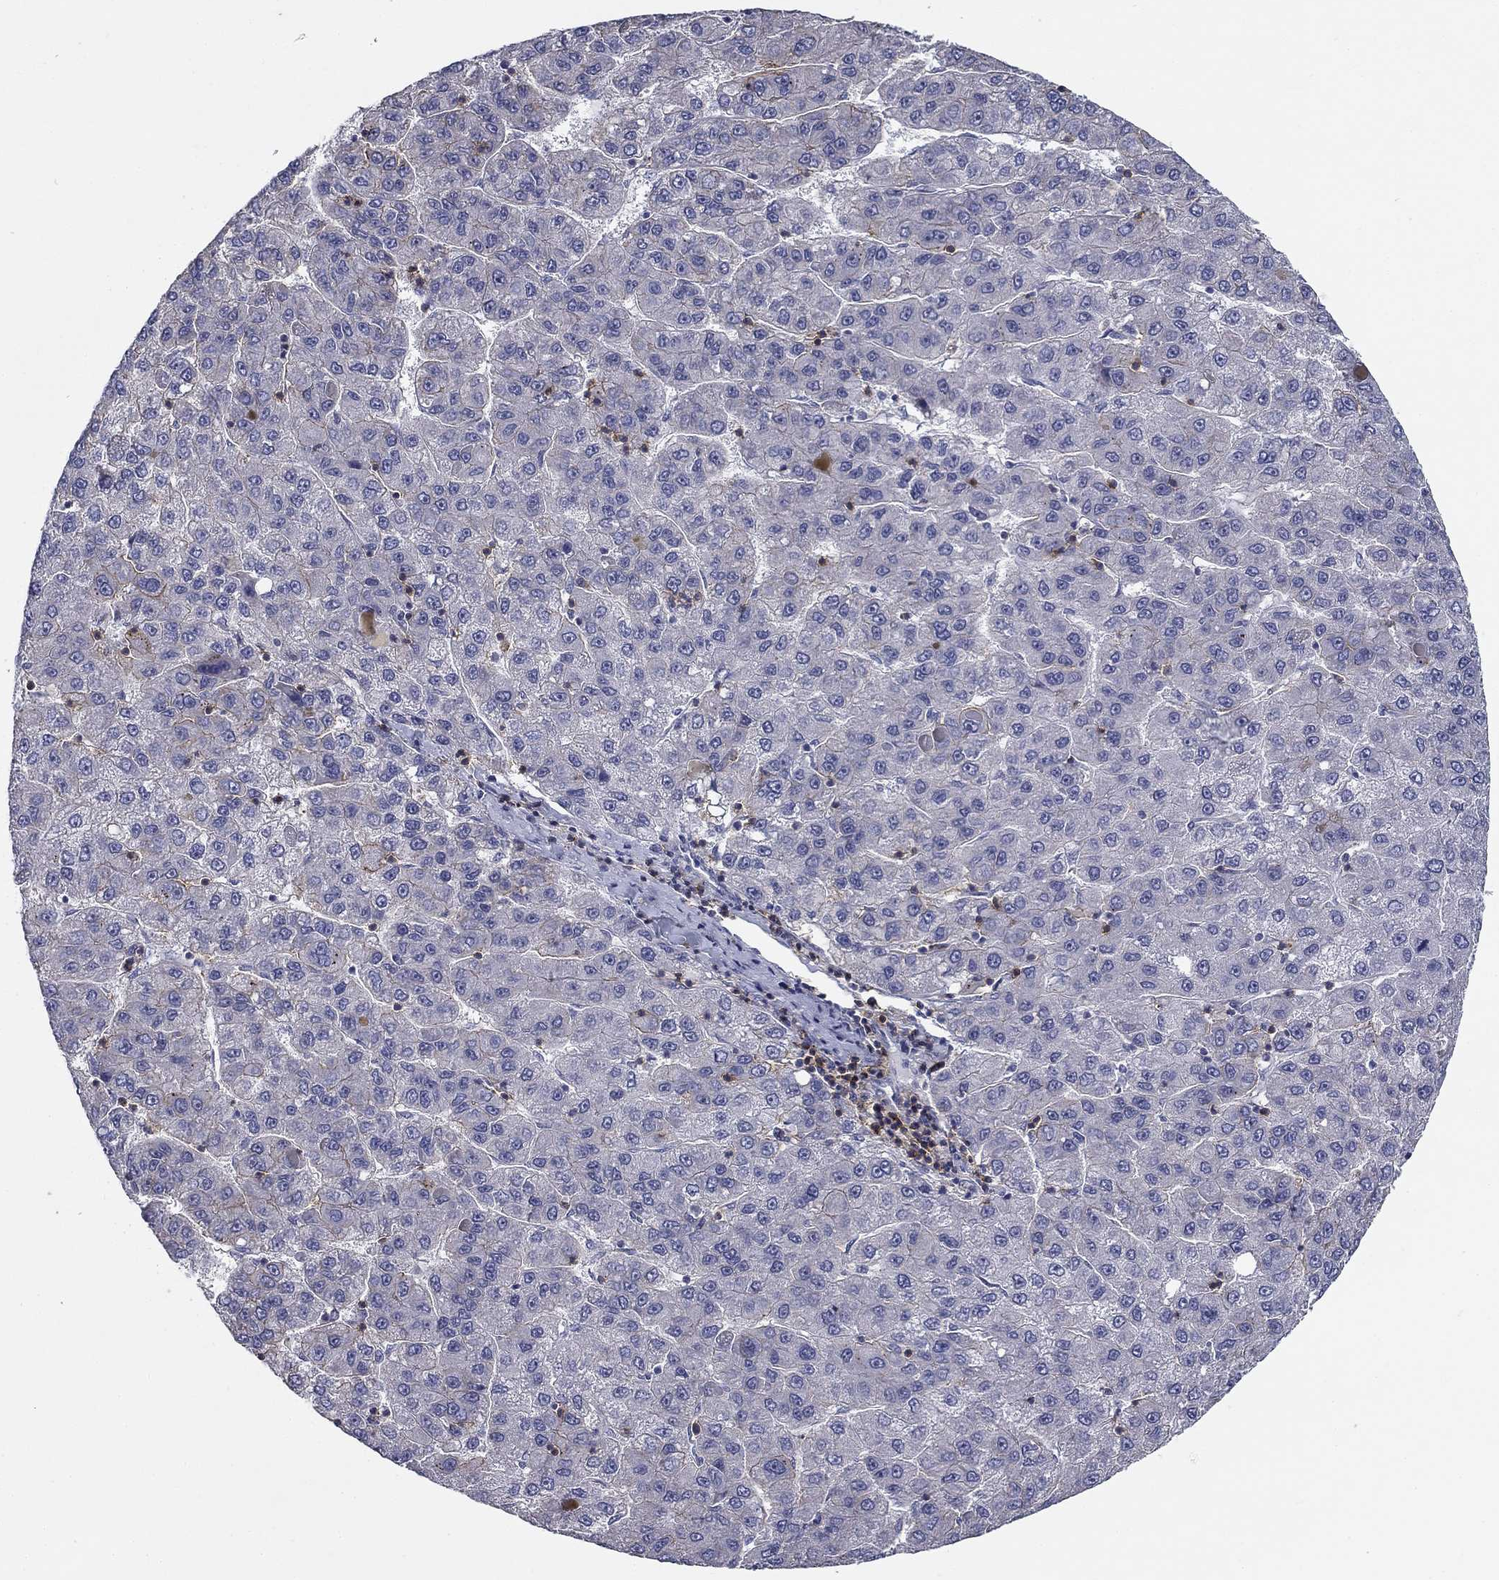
{"staining": {"intensity": "negative", "quantity": "none", "location": "none"}, "tissue": "liver cancer", "cell_type": "Tumor cells", "image_type": "cancer", "snomed": [{"axis": "morphology", "description": "Carcinoma, Hepatocellular, NOS"}, {"axis": "topography", "description": "Liver"}], "caption": "Immunohistochemistry photomicrograph of human liver cancer stained for a protein (brown), which demonstrates no expression in tumor cells.", "gene": "SIT1", "patient": {"sex": "female", "age": 82}}